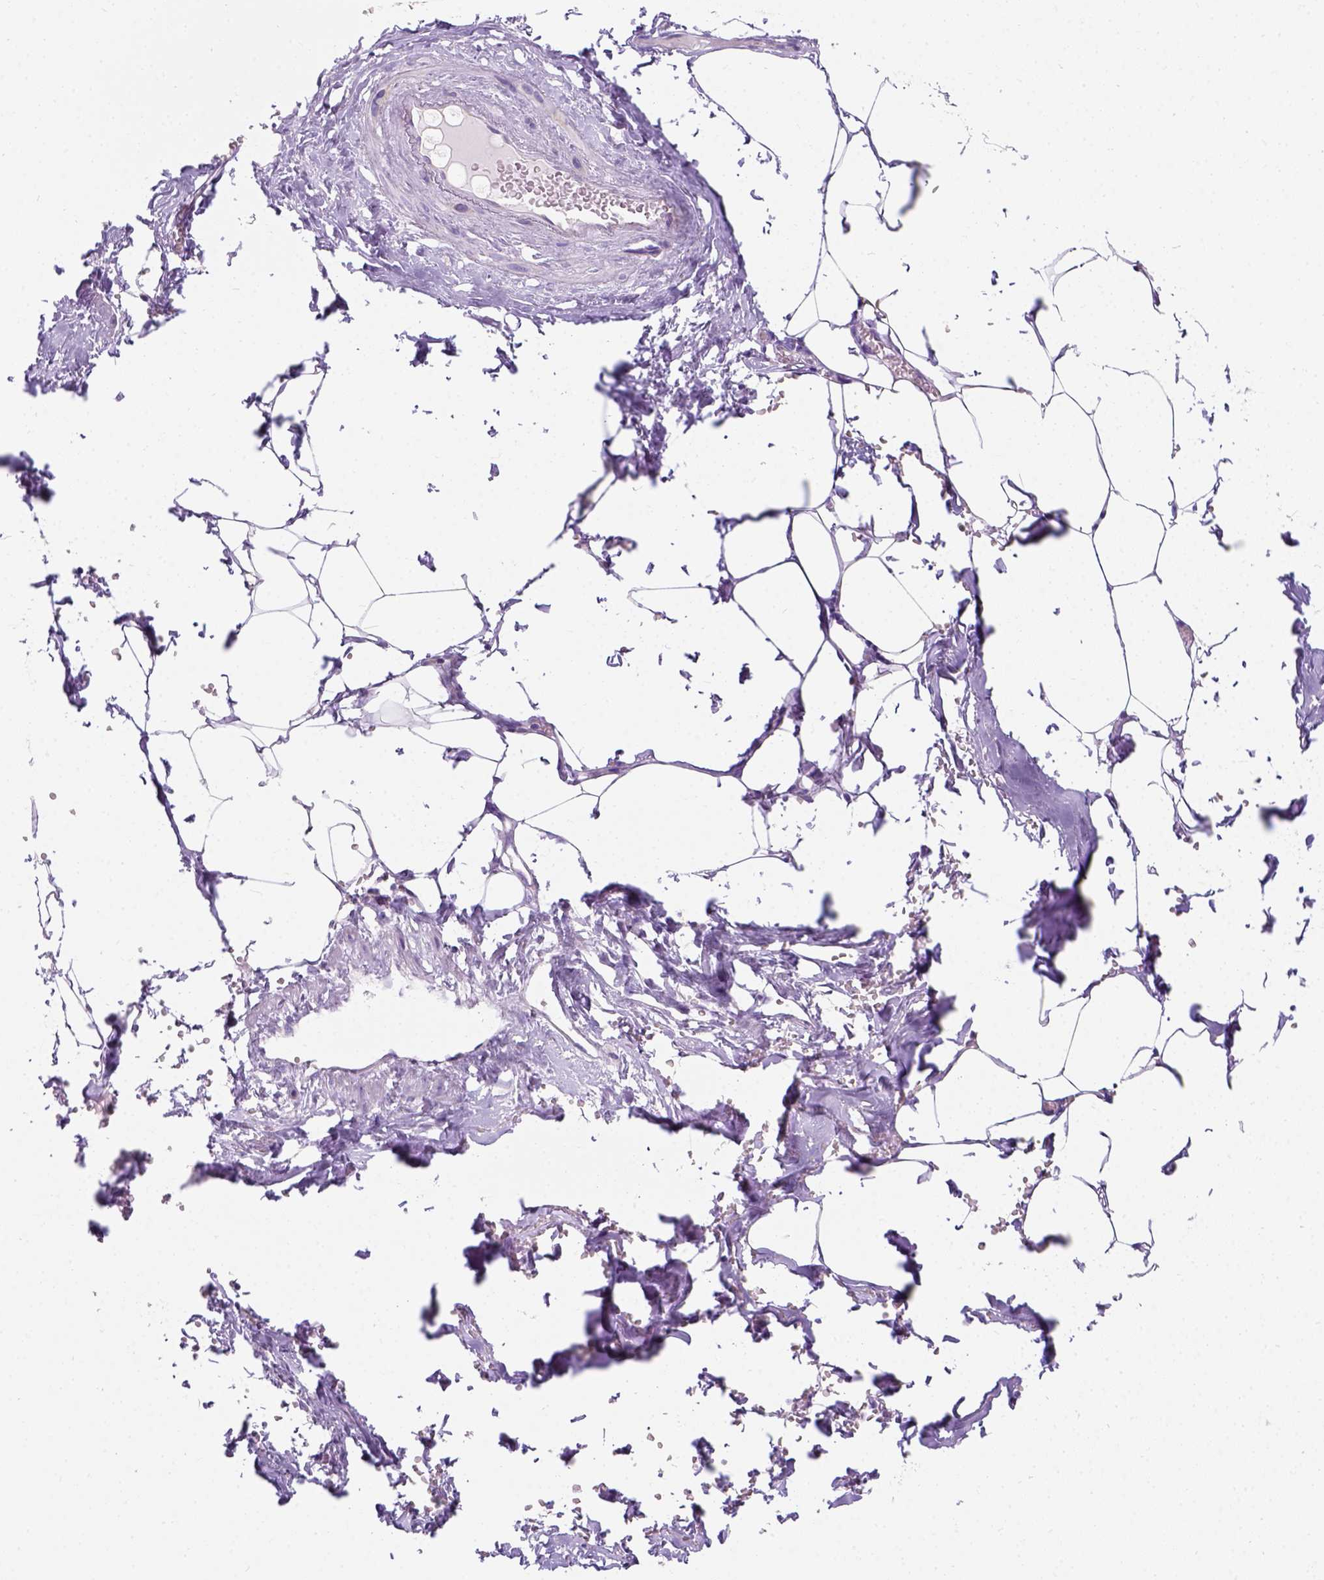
{"staining": {"intensity": "negative", "quantity": "none", "location": "none"}, "tissue": "adipose tissue", "cell_type": "Adipocytes", "image_type": "normal", "snomed": [{"axis": "morphology", "description": "Normal tissue, NOS"}, {"axis": "topography", "description": "Prostate"}, {"axis": "topography", "description": "Peripheral nerve tissue"}], "caption": "DAB (3,3'-diaminobenzidine) immunohistochemical staining of normal human adipose tissue displays no significant expression in adipocytes. (DAB (3,3'-diaminobenzidine) immunohistochemistry with hematoxylin counter stain).", "gene": "C20orf144", "patient": {"sex": "male", "age": 55}}